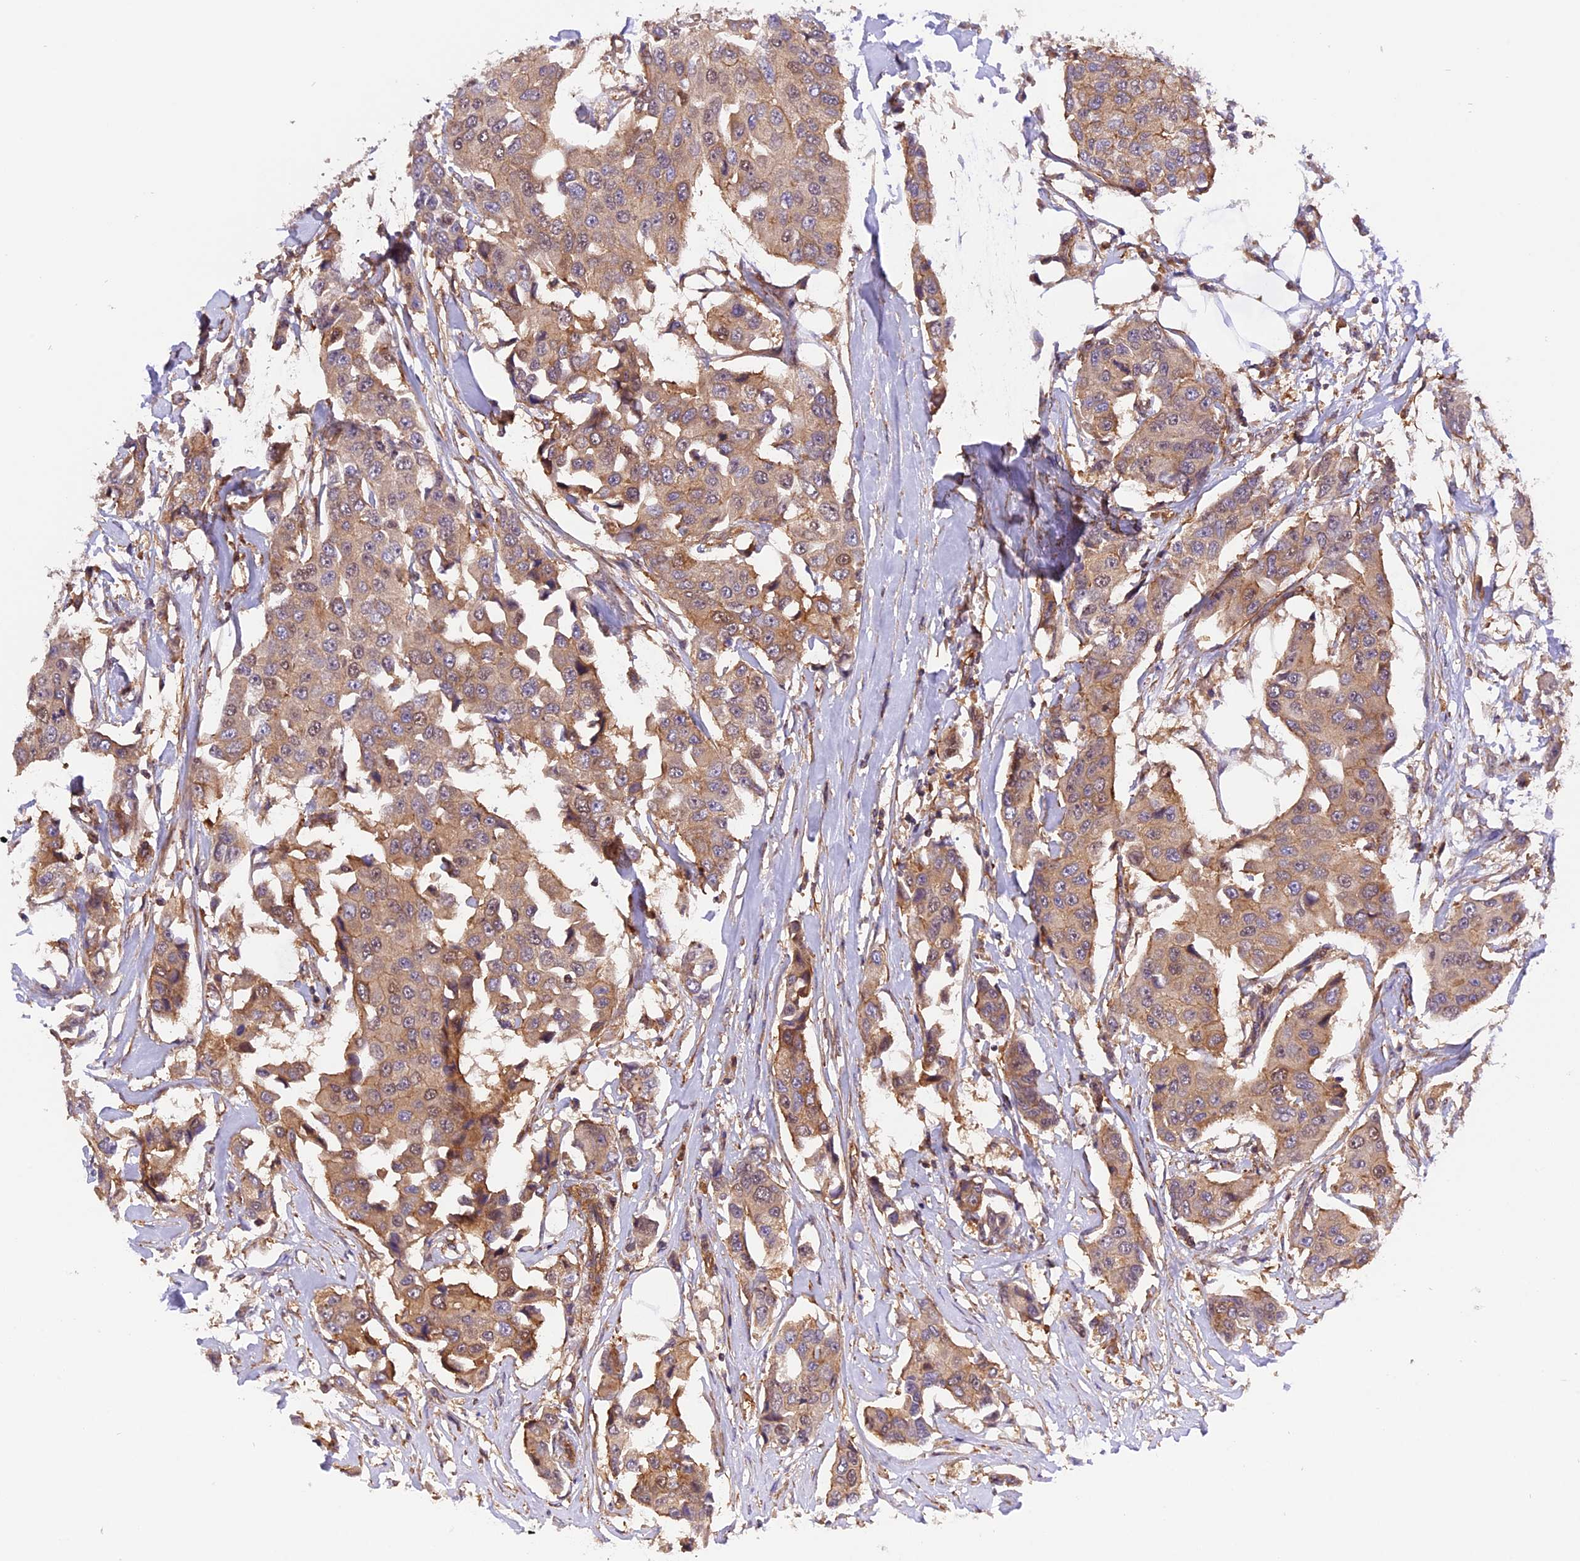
{"staining": {"intensity": "moderate", "quantity": ">75%", "location": "cytoplasmic/membranous"}, "tissue": "breast cancer", "cell_type": "Tumor cells", "image_type": "cancer", "snomed": [{"axis": "morphology", "description": "Duct carcinoma"}, {"axis": "topography", "description": "Breast"}], "caption": "The histopathology image demonstrates staining of breast cancer (infiltrating ductal carcinoma), revealing moderate cytoplasmic/membranous protein staining (brown color) within tumor cells.", "gene": "C5orf22", "patient": {"sex": "female", "age": 80}}